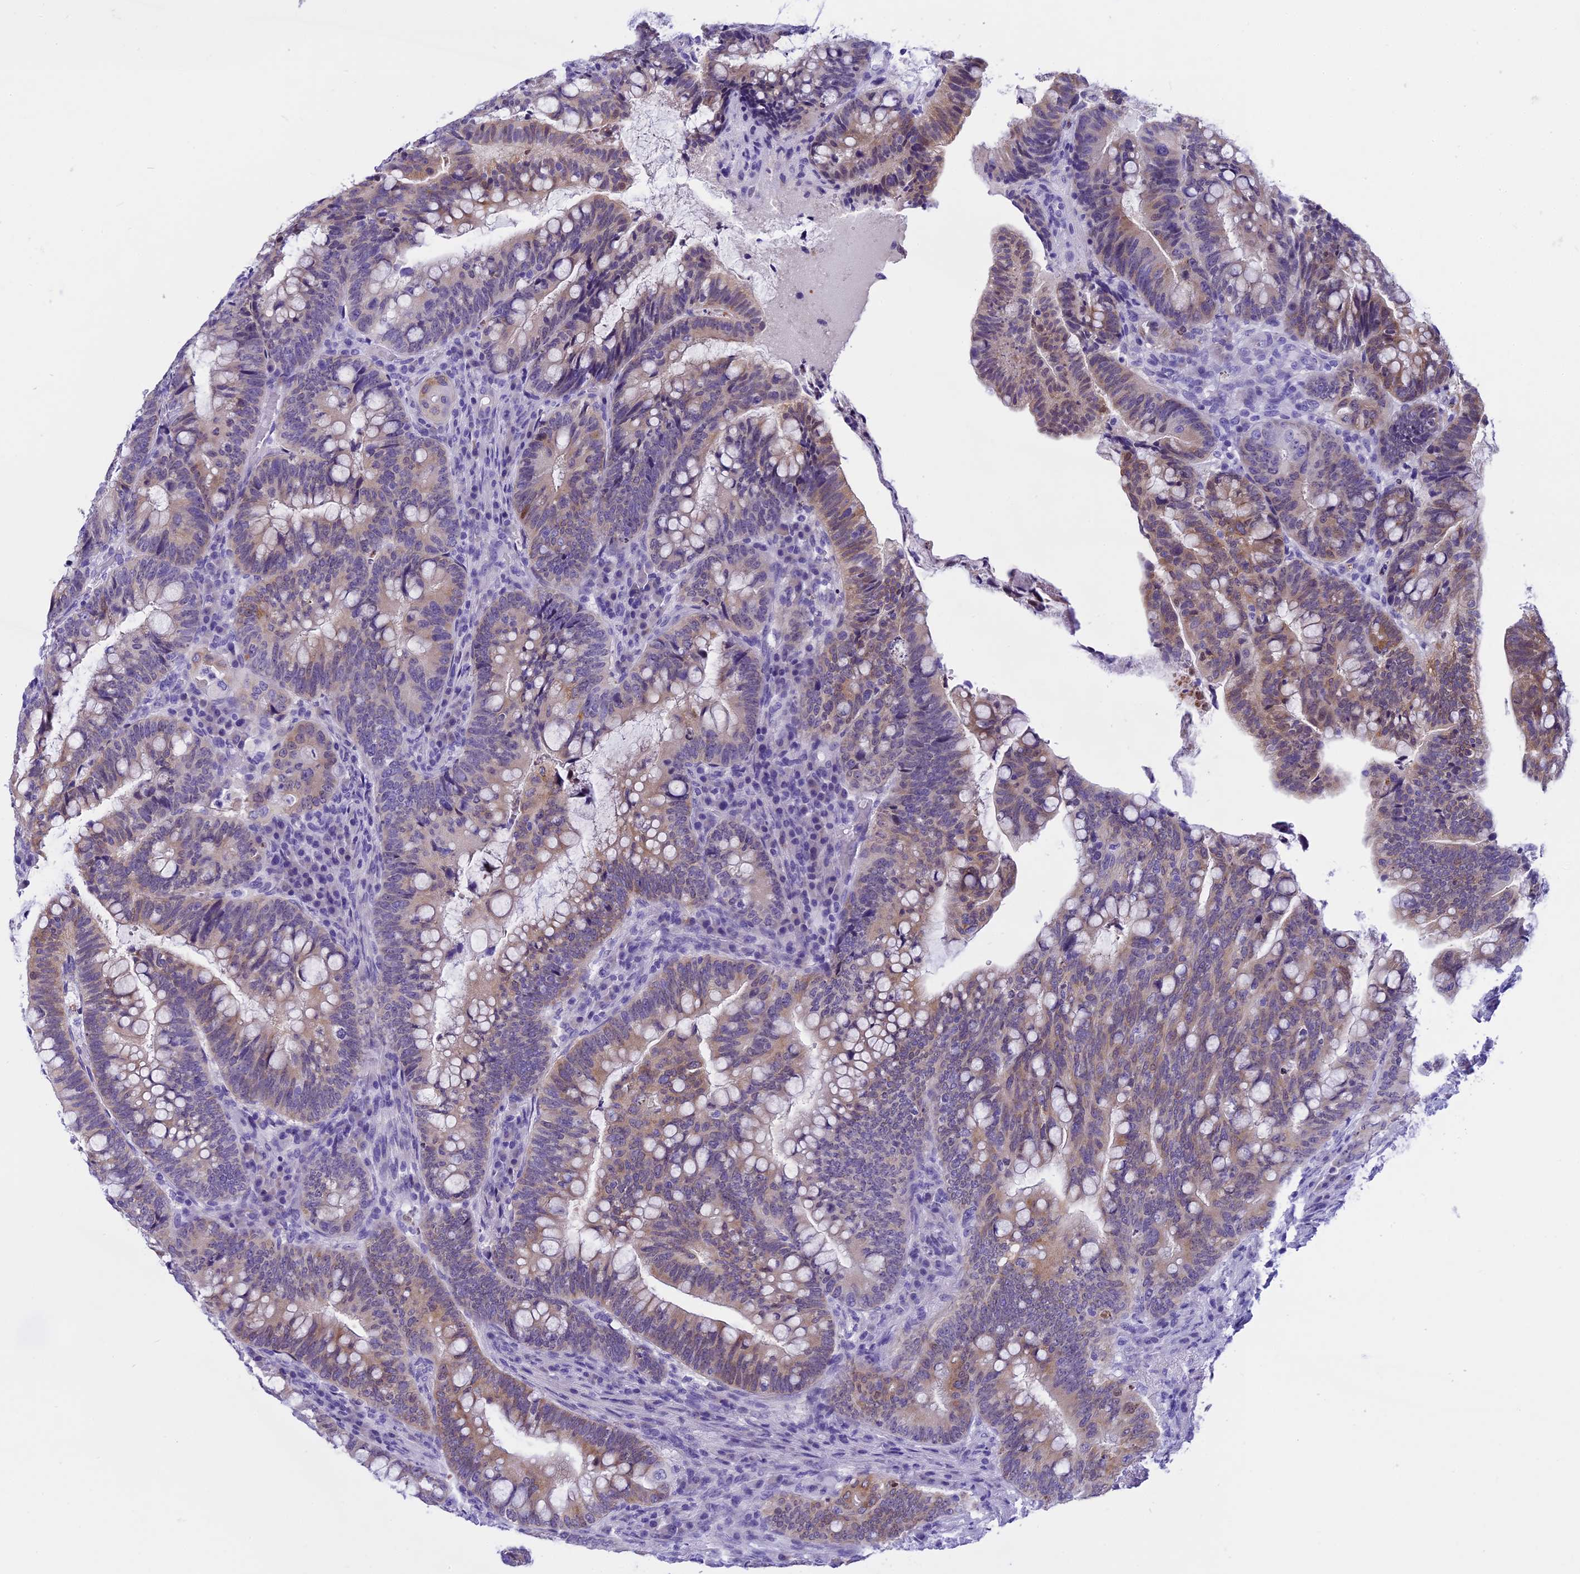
{"staining": {"intensity": "moderate", "quantity": "25%-75%", "location": "cytoplasmic/membranous"}, "tissue": "colorectal cancer", "cell_type": "Tumor cells", "image_type": "cancer", "snomed": [{"axis": "morphology", "description": "Adenocarcinoma, NOS"}, {"axis": "topography", "description": "Colon"}], "caption": "This is a photomicrograph of immunohistochemistry staining of colorectal cancer, which shows moderate positivity in the cytoplasmic/membranous of tumor cells.", "gene": "KCTD14", "patient": {"sex": "female", "age": 66}}